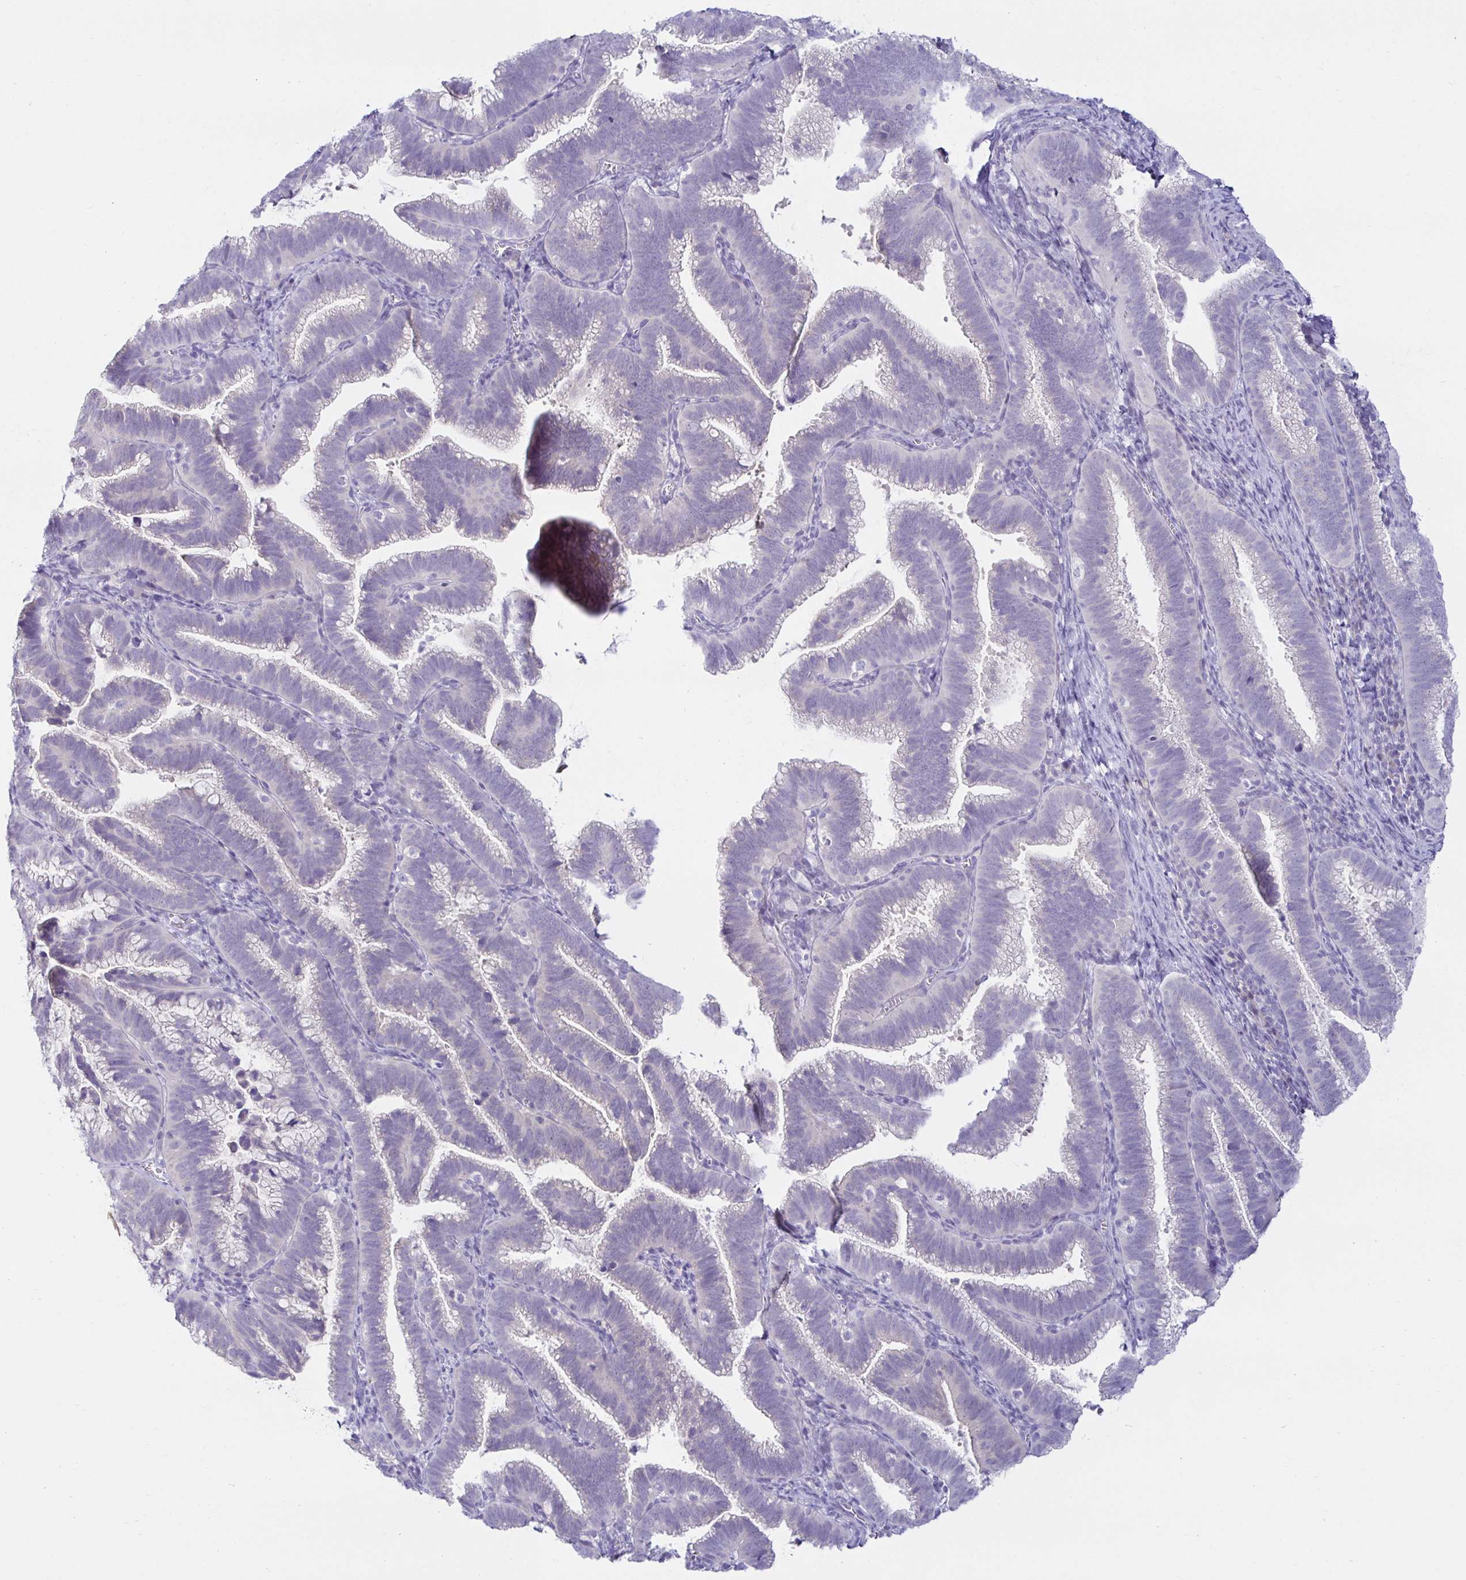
{"staining": {"intensity": "negative", "quantity": "none", "location": "none"}, "tissue": "cervical cancer", "cell_type": "Tumor cells", "image_type": "cancer", "snomed": [{"axis": "morphology", "description": "Adenocarcinoma, NOS"}, {"axis": "topography", "description": "Cervix"}], "caption": "Tumor cells are negative for protein expression in human adenocarcinoma (cervical).", "gene": "MON2", "patient": {"sex": "female", "age": 61}}